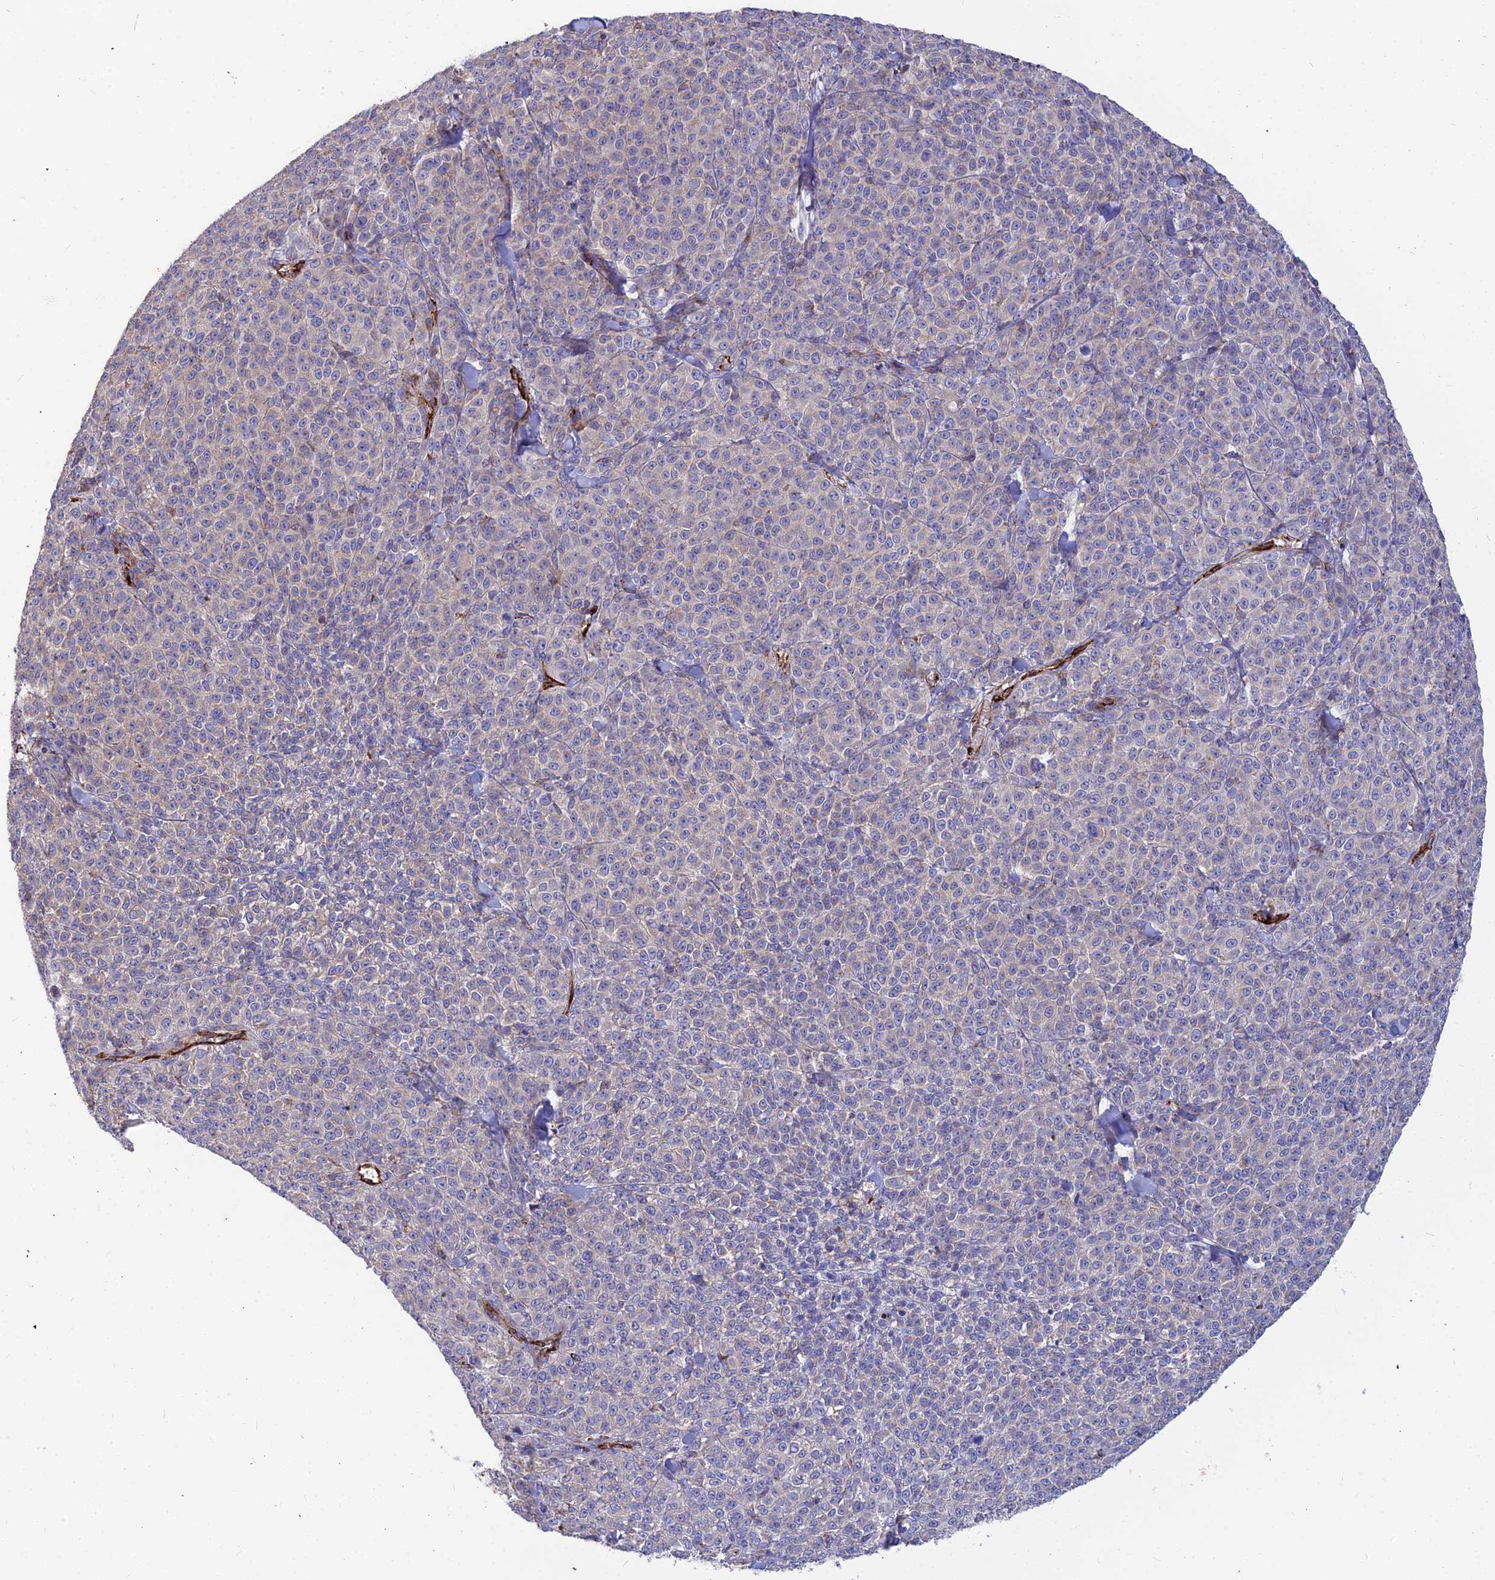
{"staining": {"intensity": "negative", "quantity": "none", "location": "none"}, "tissue": "melanoma", "cell_type": "Tumor cells", "image_type": "cancer", "snomed": [{"axis": "morphology", "description": "Normal tissue, NOS"}, {"axis": "morphology", "description": "Malignant melanoma, NOS"}, {"axis": "topography", "description": "Skin"}], "caption": "Melanoma was stained to show a protein in brown. There is no significant staining in tumor cells.", "gene": "ASPHD1", "patient": {"sex": "female", "age": 34}}